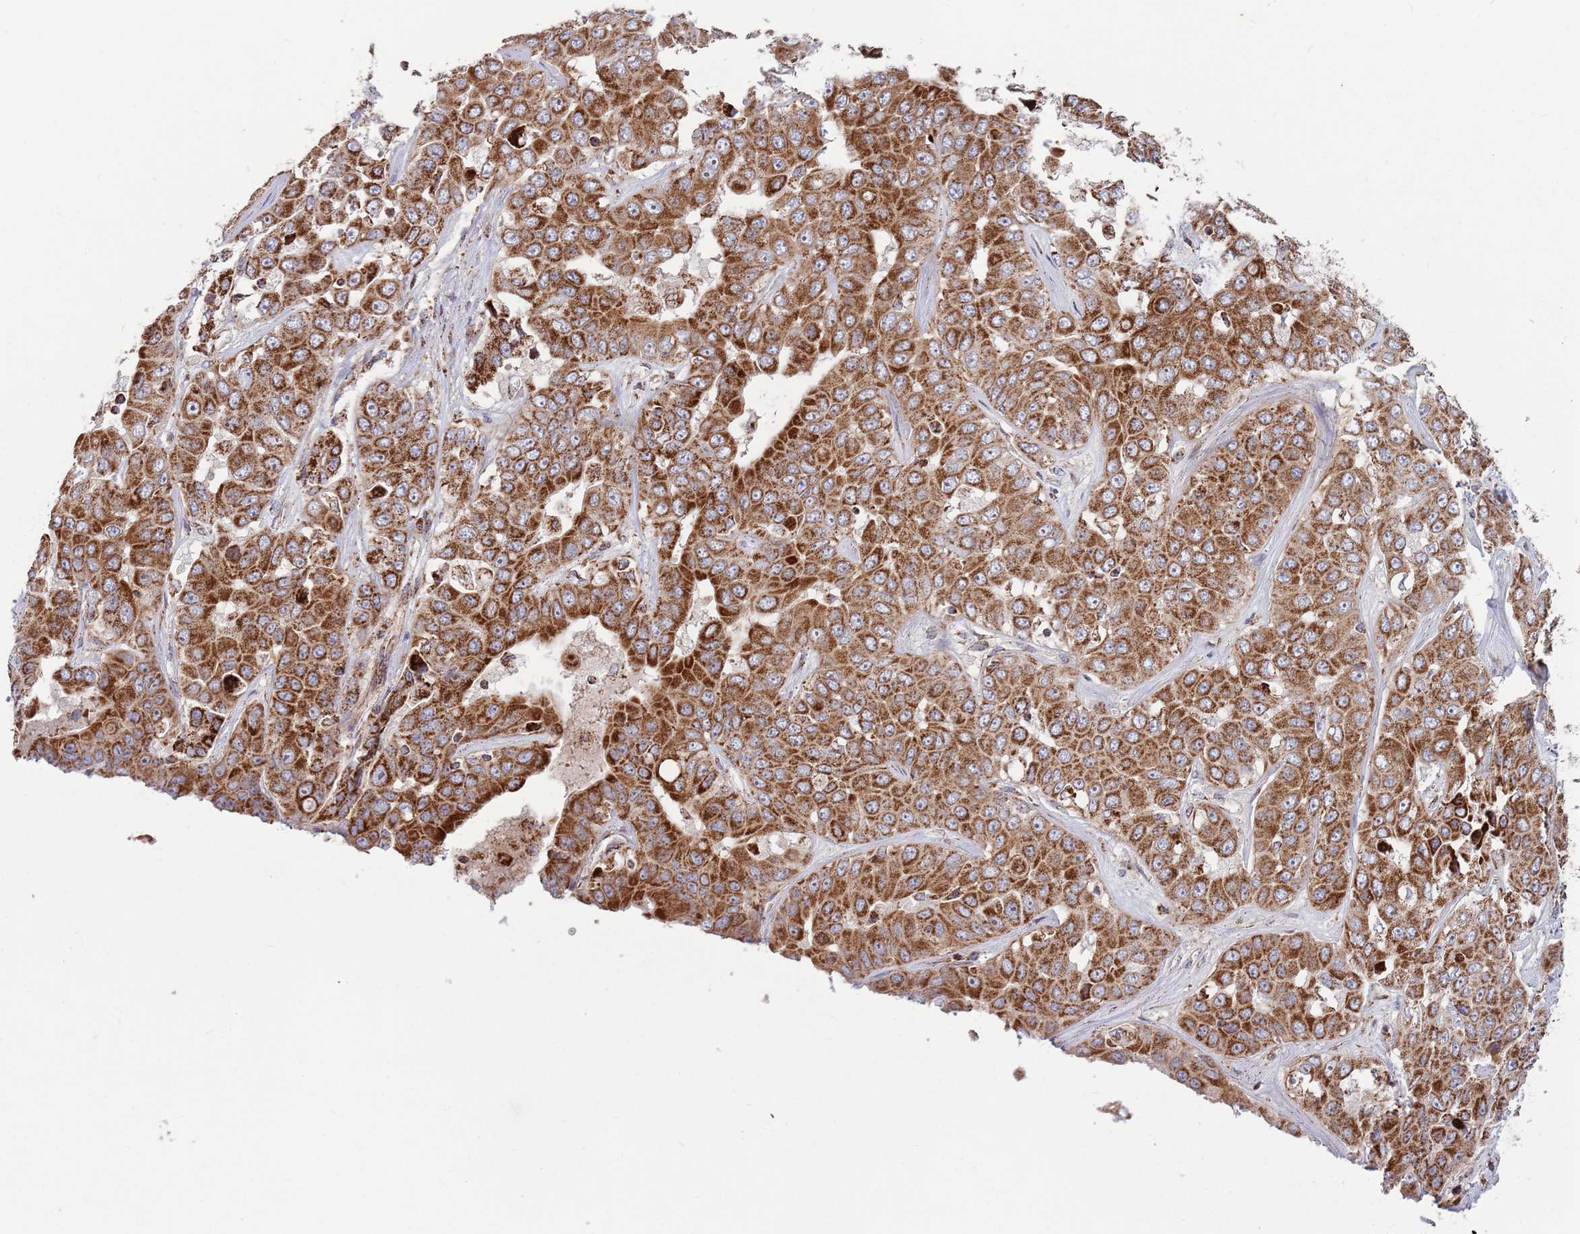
{"staining": {"intensity": "moderate", "quantity": ">75%", "location": "cytoplasmic/membranous"}, "tissue": "liver cancer", "cell_type": "Tumor cells", "image_type": "cancer", "snomed": [{"axis": "morphology", "description": "Cholangiocarcinoma"}, {"axis": "topography", "description": "Liver"}], "caption": "IHC (DAB) staining of human liver cholangiocarcinoma demonstrates moderate cytoplasmic/membranous protein staining in about >75% of tumor cells.", "gene": "ATP5PD", "patient": {"sex": "female", "age": 52}}